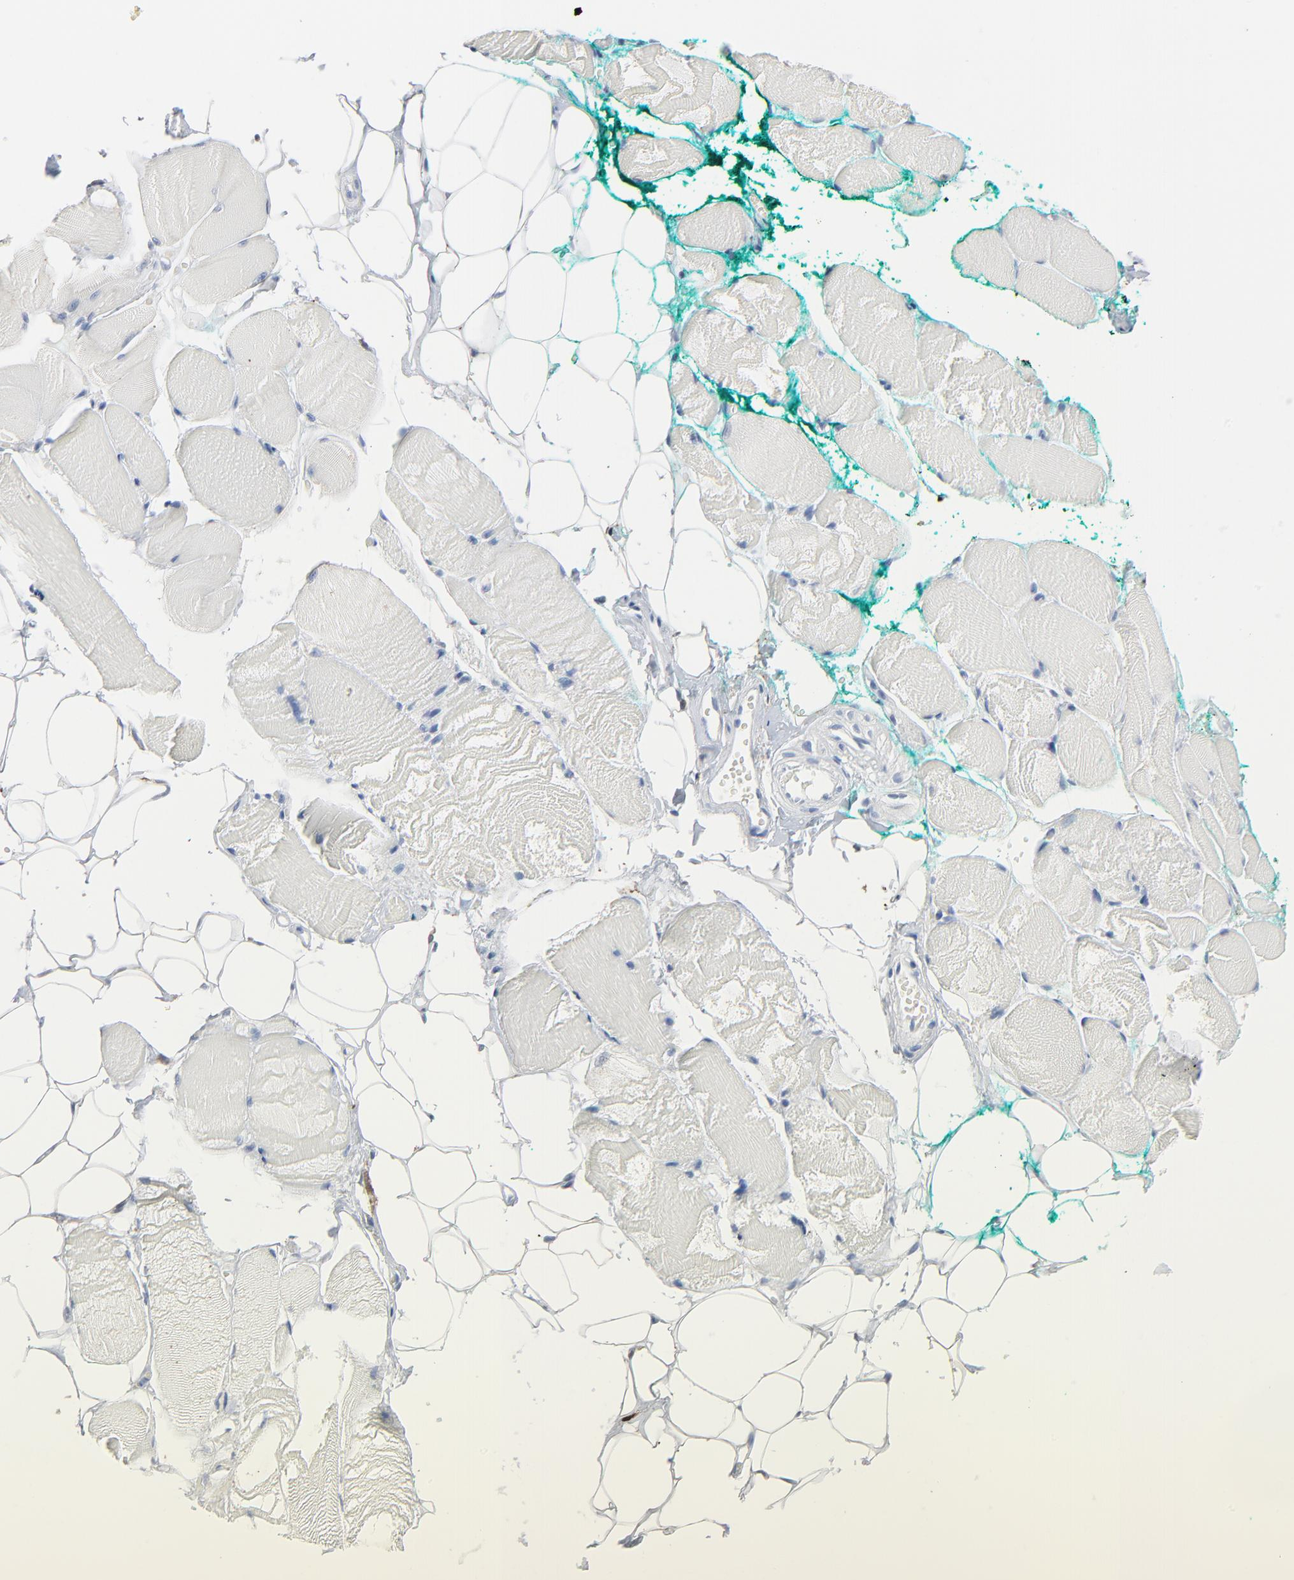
{"staining": {"intensity": "negative", "quantity": "none", "location": "none"}, "tissue": "skeletal muscle", "cell_type": "Myocytes", "image_type": "normal", "snomed": [{"axis": "morphology", "description": "Normal tissue, NOS"}, {"axis": "topography", "description": "Skeletal muscle"}, {"axis": "topography", "description": "Peripheral nerve tissue"}], "caption": "A high-resolution photomicrograph shows immunohistochemistry (IHC) staining of unremarkable skeletal muscle, which shows no significant expression in myocytes. (DAB (3,3'-diaminobenzidine) IHC with hematoxylin counter stain).", "gene": "PHGDH", "patient": {"sex": "female", "age": 84}}